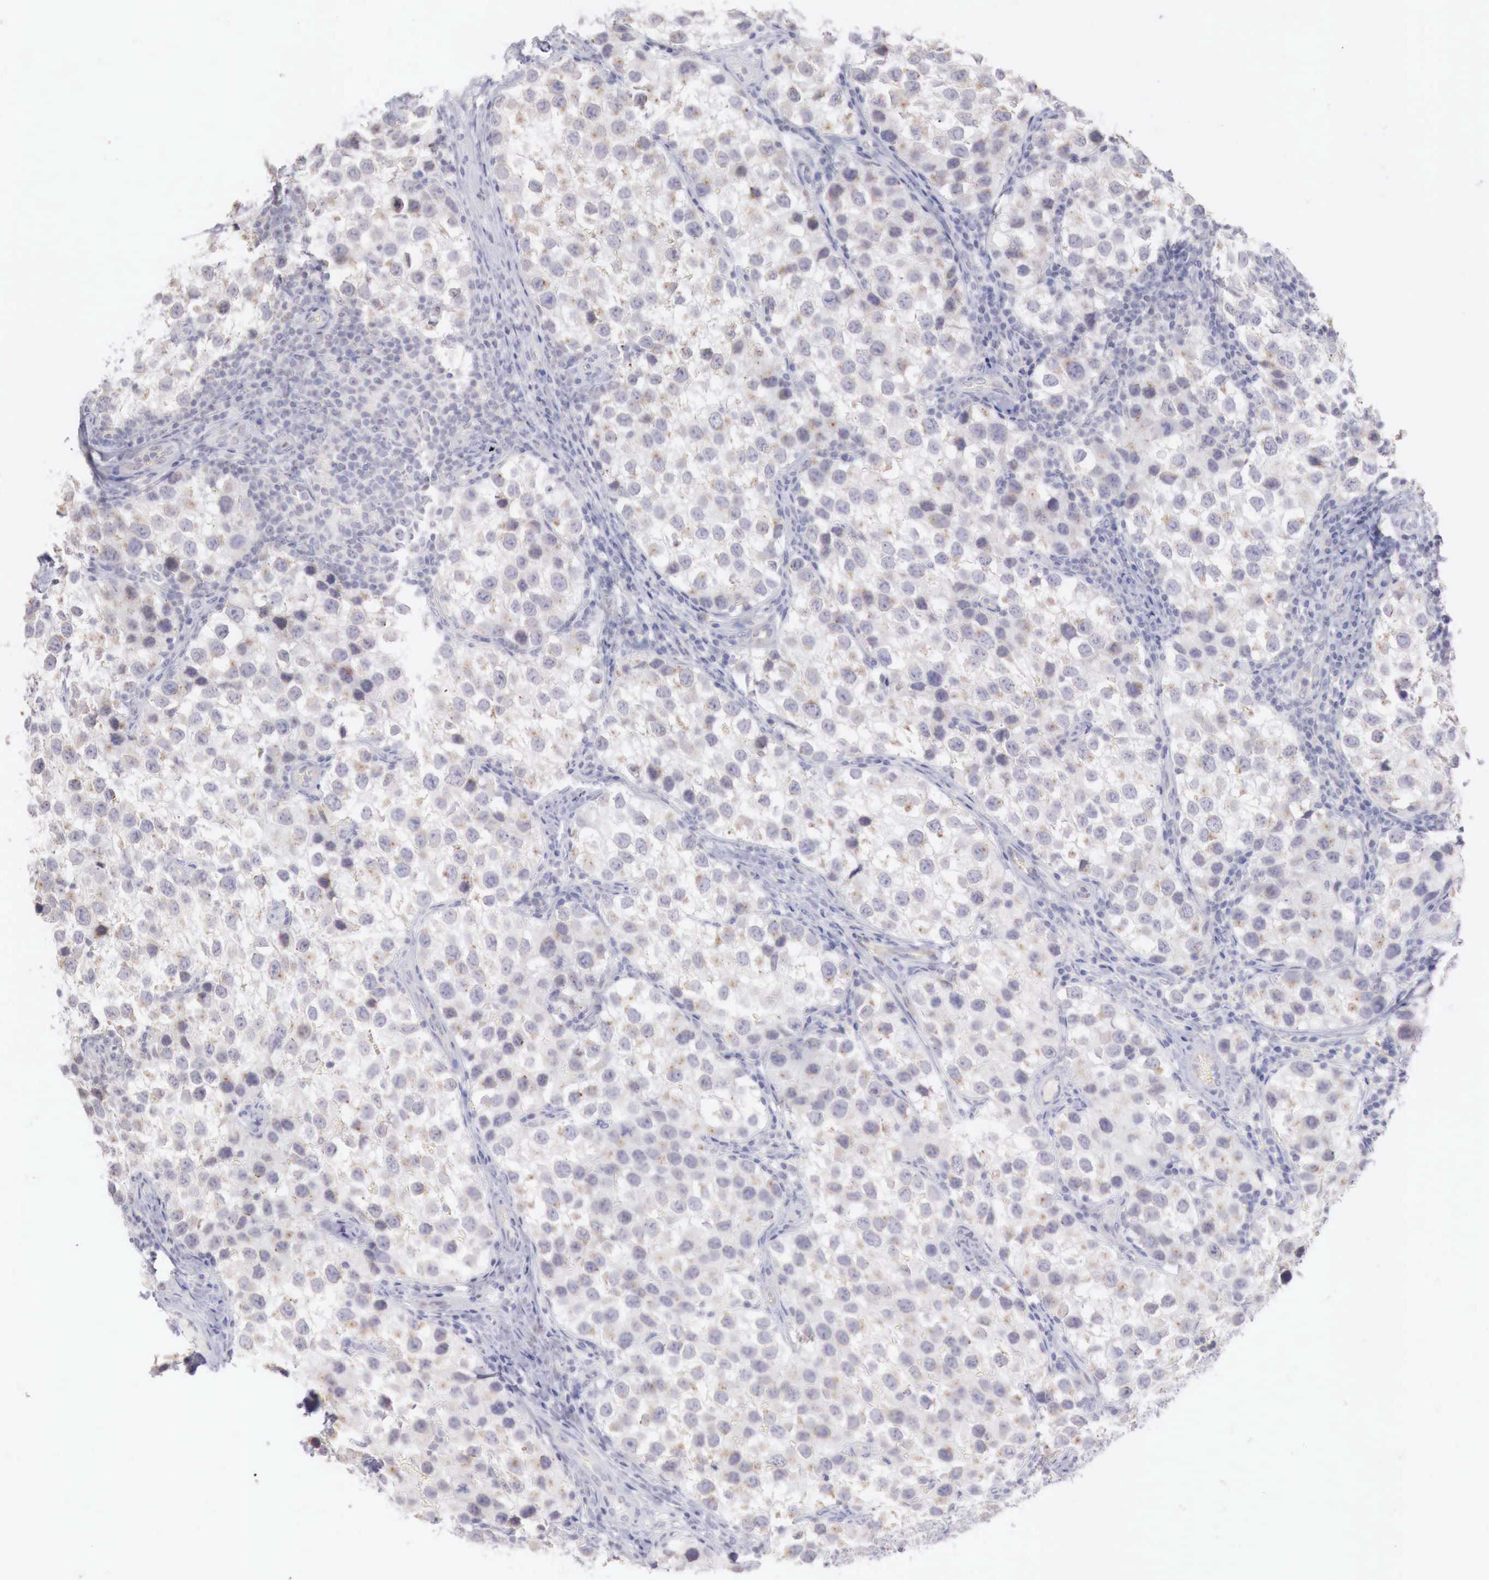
{"staining": {"intensity": "negative", "quantity": "none", "location": "none"}, "tissue": "testis cancer", "cell_type": "Tumor cells", "image_type": "cancer", "snomed": [{"axis": "morphology", "description": "Seminoma, NOS"}, {"axis": "topography", "description": "Testis"}], "caption": "Immunohistochemistry micrograph of testis seminoma stained for a protein (brown), which demonstrates no expression in tumor cells.", "gene": "TRIM13", "patient": {"sex": "male", "age": 39}}